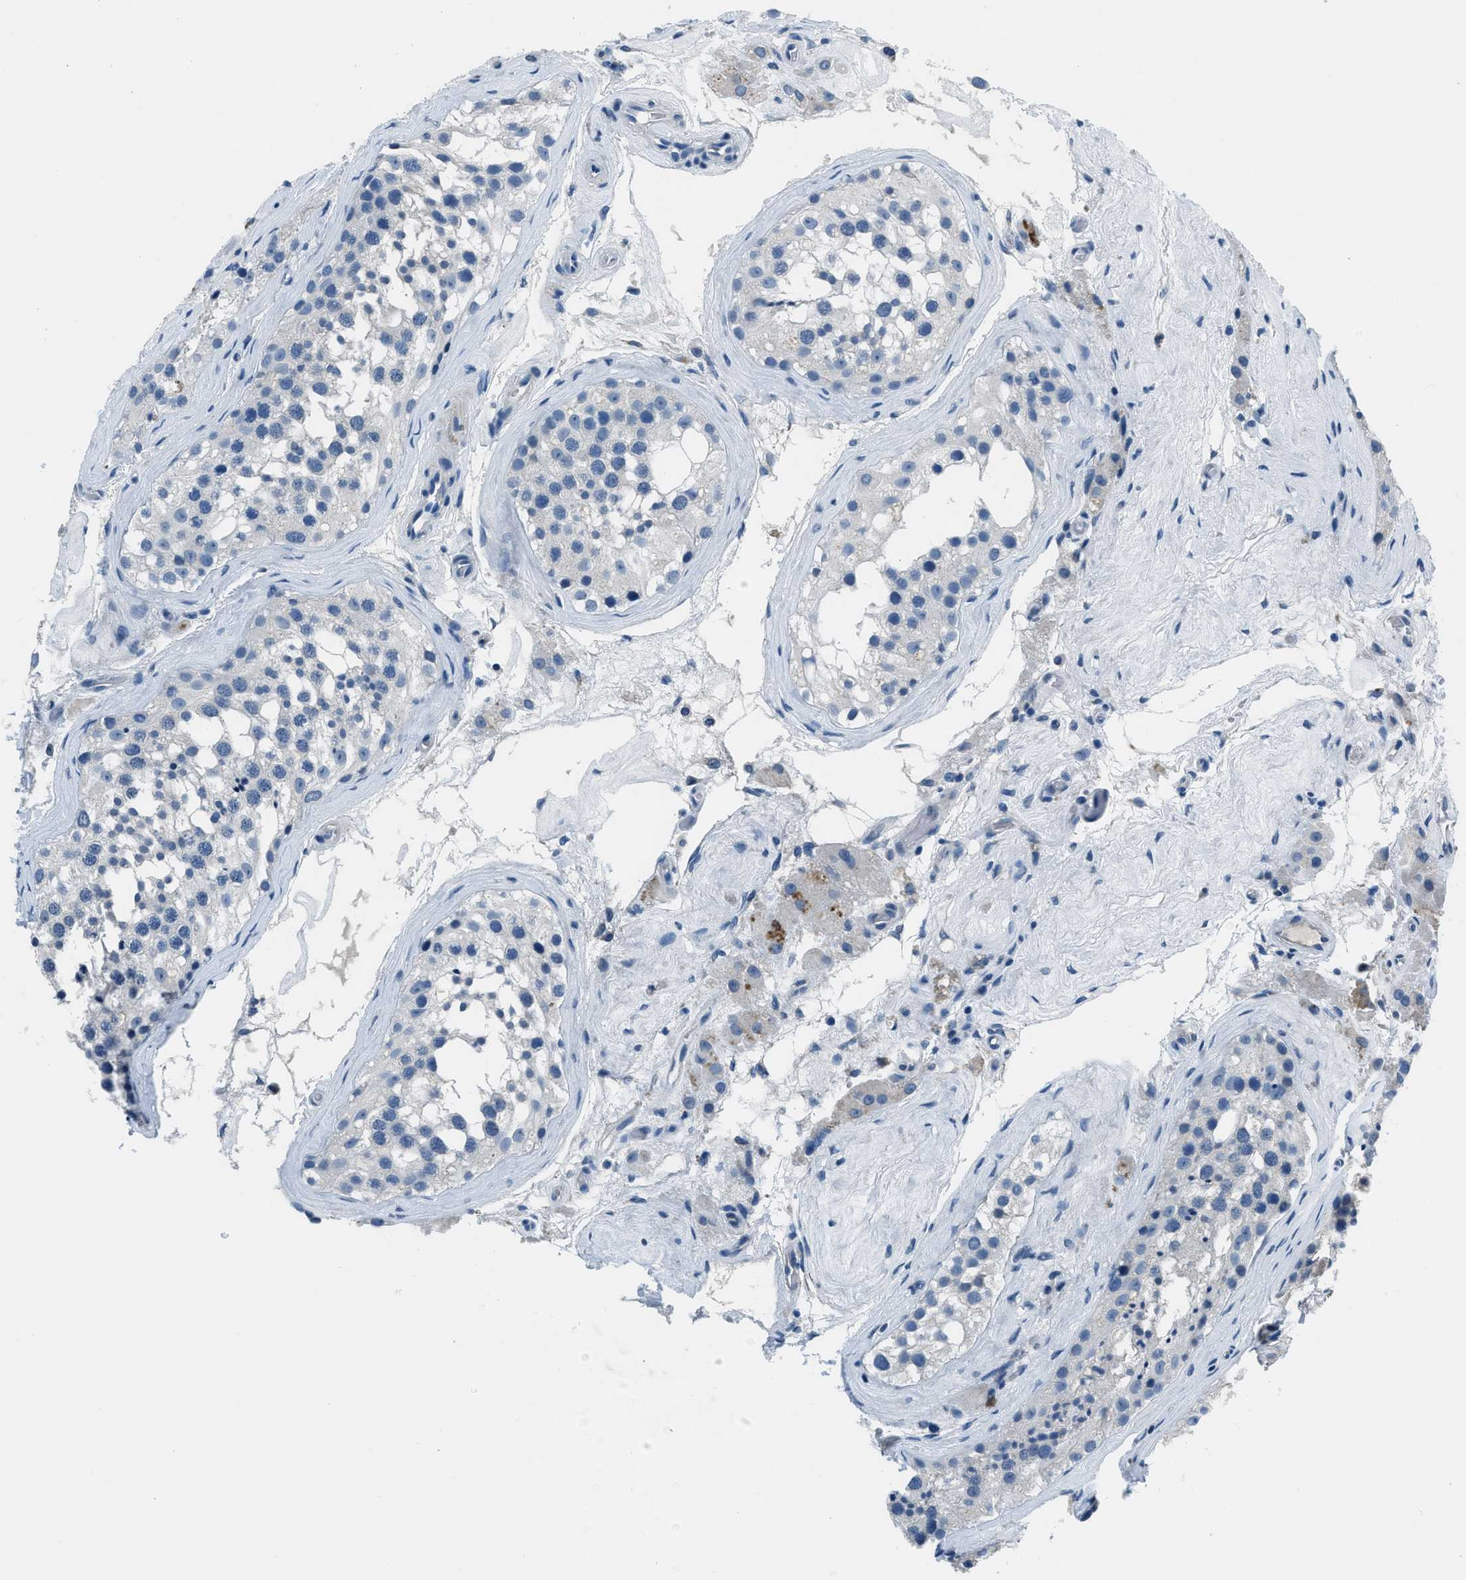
{"staining": {"intensity": "negative", "quantity": "none", "location": "none"}, "tissue": "testis", "cell_type": "Cells in seminiferous ducts", "image_type": "normal", "snomed": [{"axis": "morphology", "description": "Normal tissue, NOS"}, {"axis": "morphology", "description": "Seminoma, NOS"}, {"axis": "topography", "description": "Testis"}], "caption": "Immunohistochemistry (IHC) of normal testis displays no positivity in cells in seminiferous ducts. Brightfield microscopy of immunohistochemistry (IHC) stained with DAB (3,3'-diaminobenzidine) (brown) and hematoxylin (blue), captured at high magnification.", "gene": "GJA3", "patient": {"sex": "male", "age": 71}}